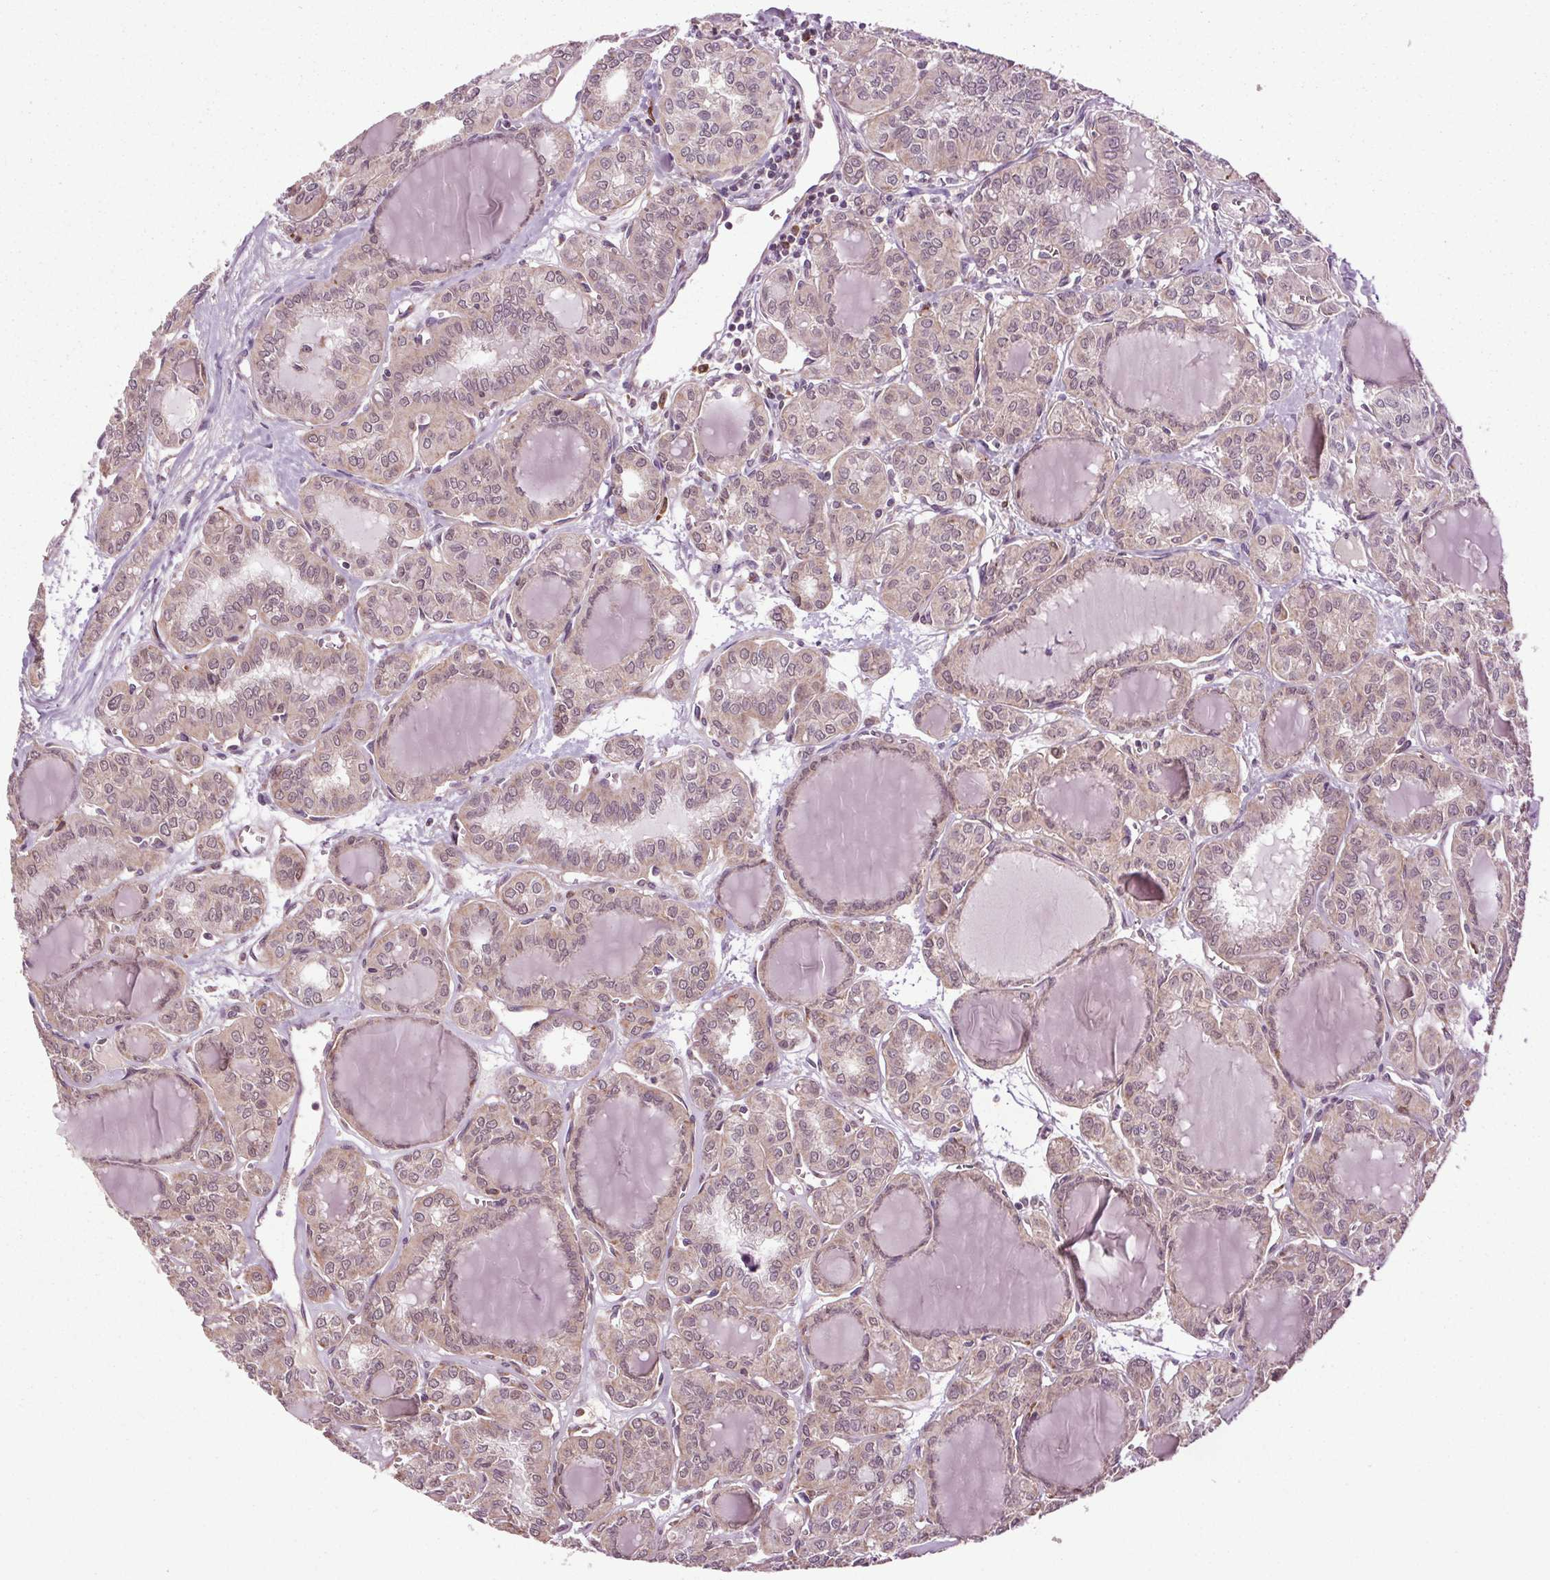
{"staining": {"intensity": "weak", "quantity": "25%-75%", "location": "cytoplasmic/membranous"}, "tissue": "thyroid cancer", "cell_type": "Tumor cells", "image_type": "cancer", "snomed": [{"axis": "morphology", "description": "Papillary adenocarcinoma, NOS"}, {"axis": "topography", "description": "Thyroid gland"}], "caption": "Thyroid papillary adenocarcinoma stained with a protein marker demonstrates weak staining in tumor cells.", "gene": "RNPEP", "patient": {"sex": "female", "age": 41}}